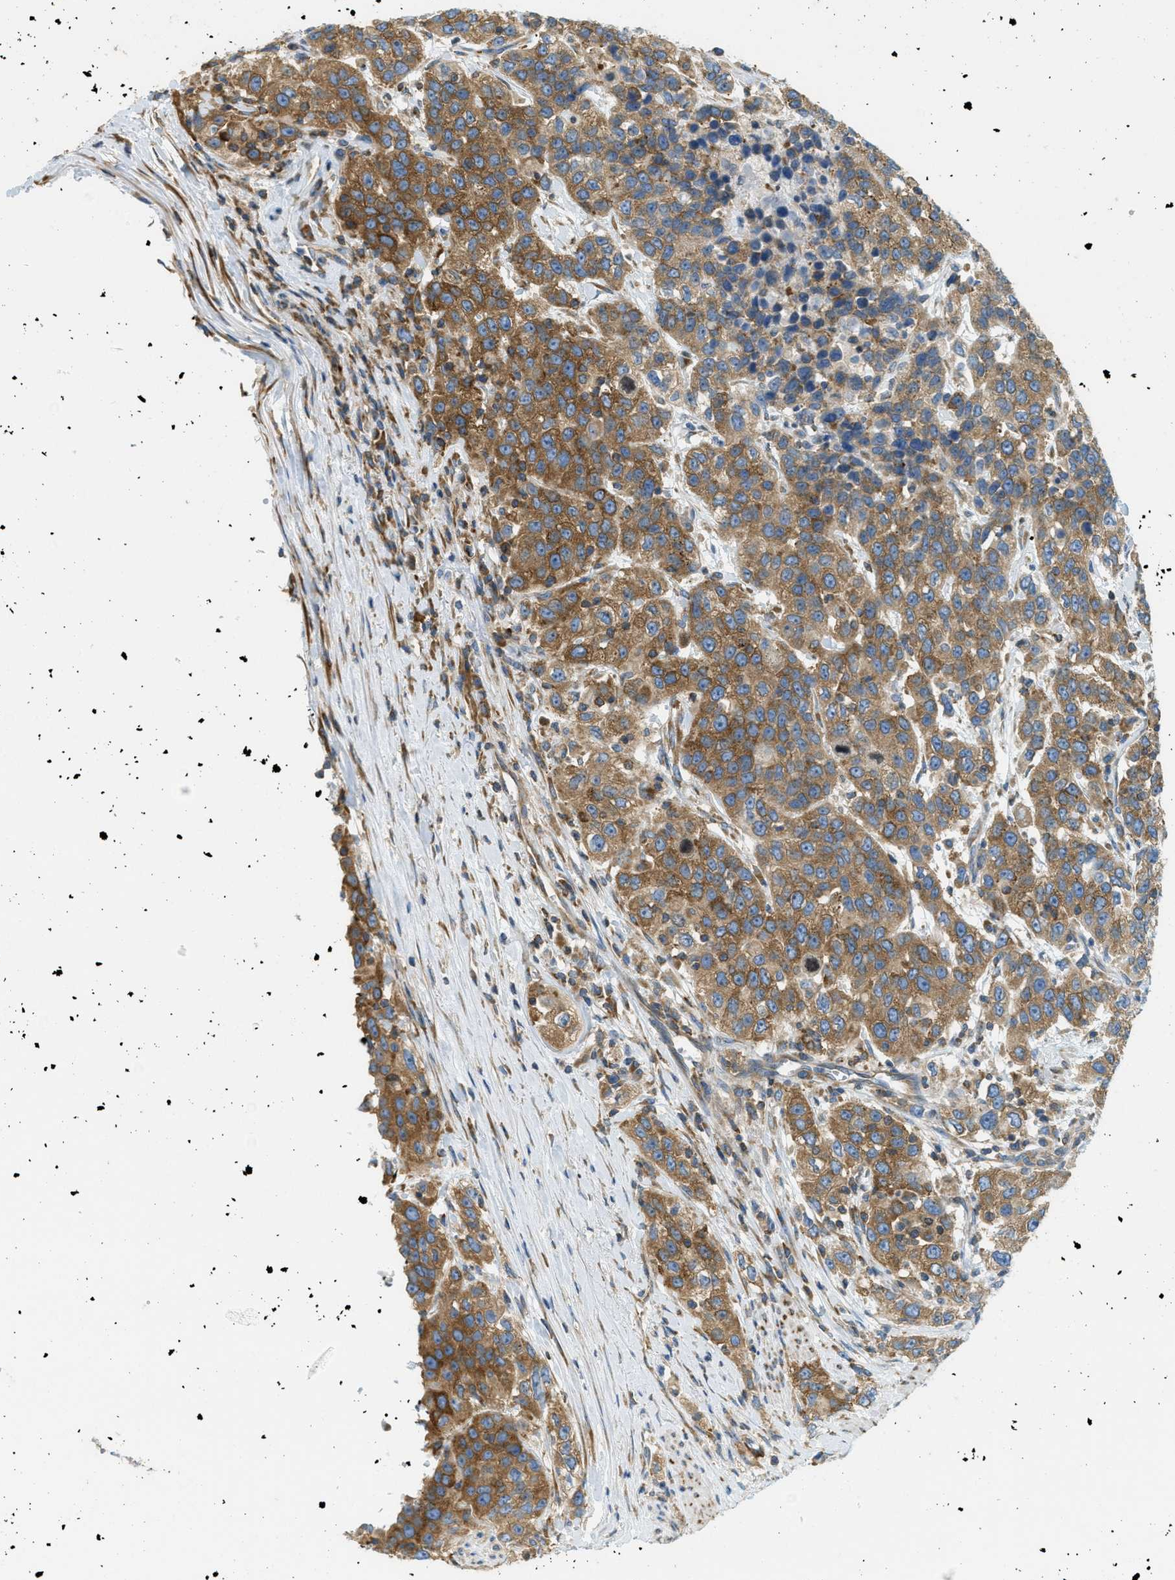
{"staining": {"intensity": "moderate", "quantity": ">75%", "location": "cytoplasmic/membranous"}, "tissue": "urothelial cancer", "cell_type": "Tumor cells", "image_type": "cancer", "snomed": [{"axis": "morphology", "description": "Urothelial carcinoma, High grade"}, {"axis": "topography", "description": "Urinary bladder"}], "caption": "An immunohistochemistry image of tumor tissue is shown. Protein staining in brown highlights moderate cytoplasmic/membranous positivity in urothelial carcinoma (high-grade) within tumor cells. (Brightfield microscopy of DAB IHC at high magnification).", "gene": "ABCF1", "patient": {"sex": "female", "age": 80}}